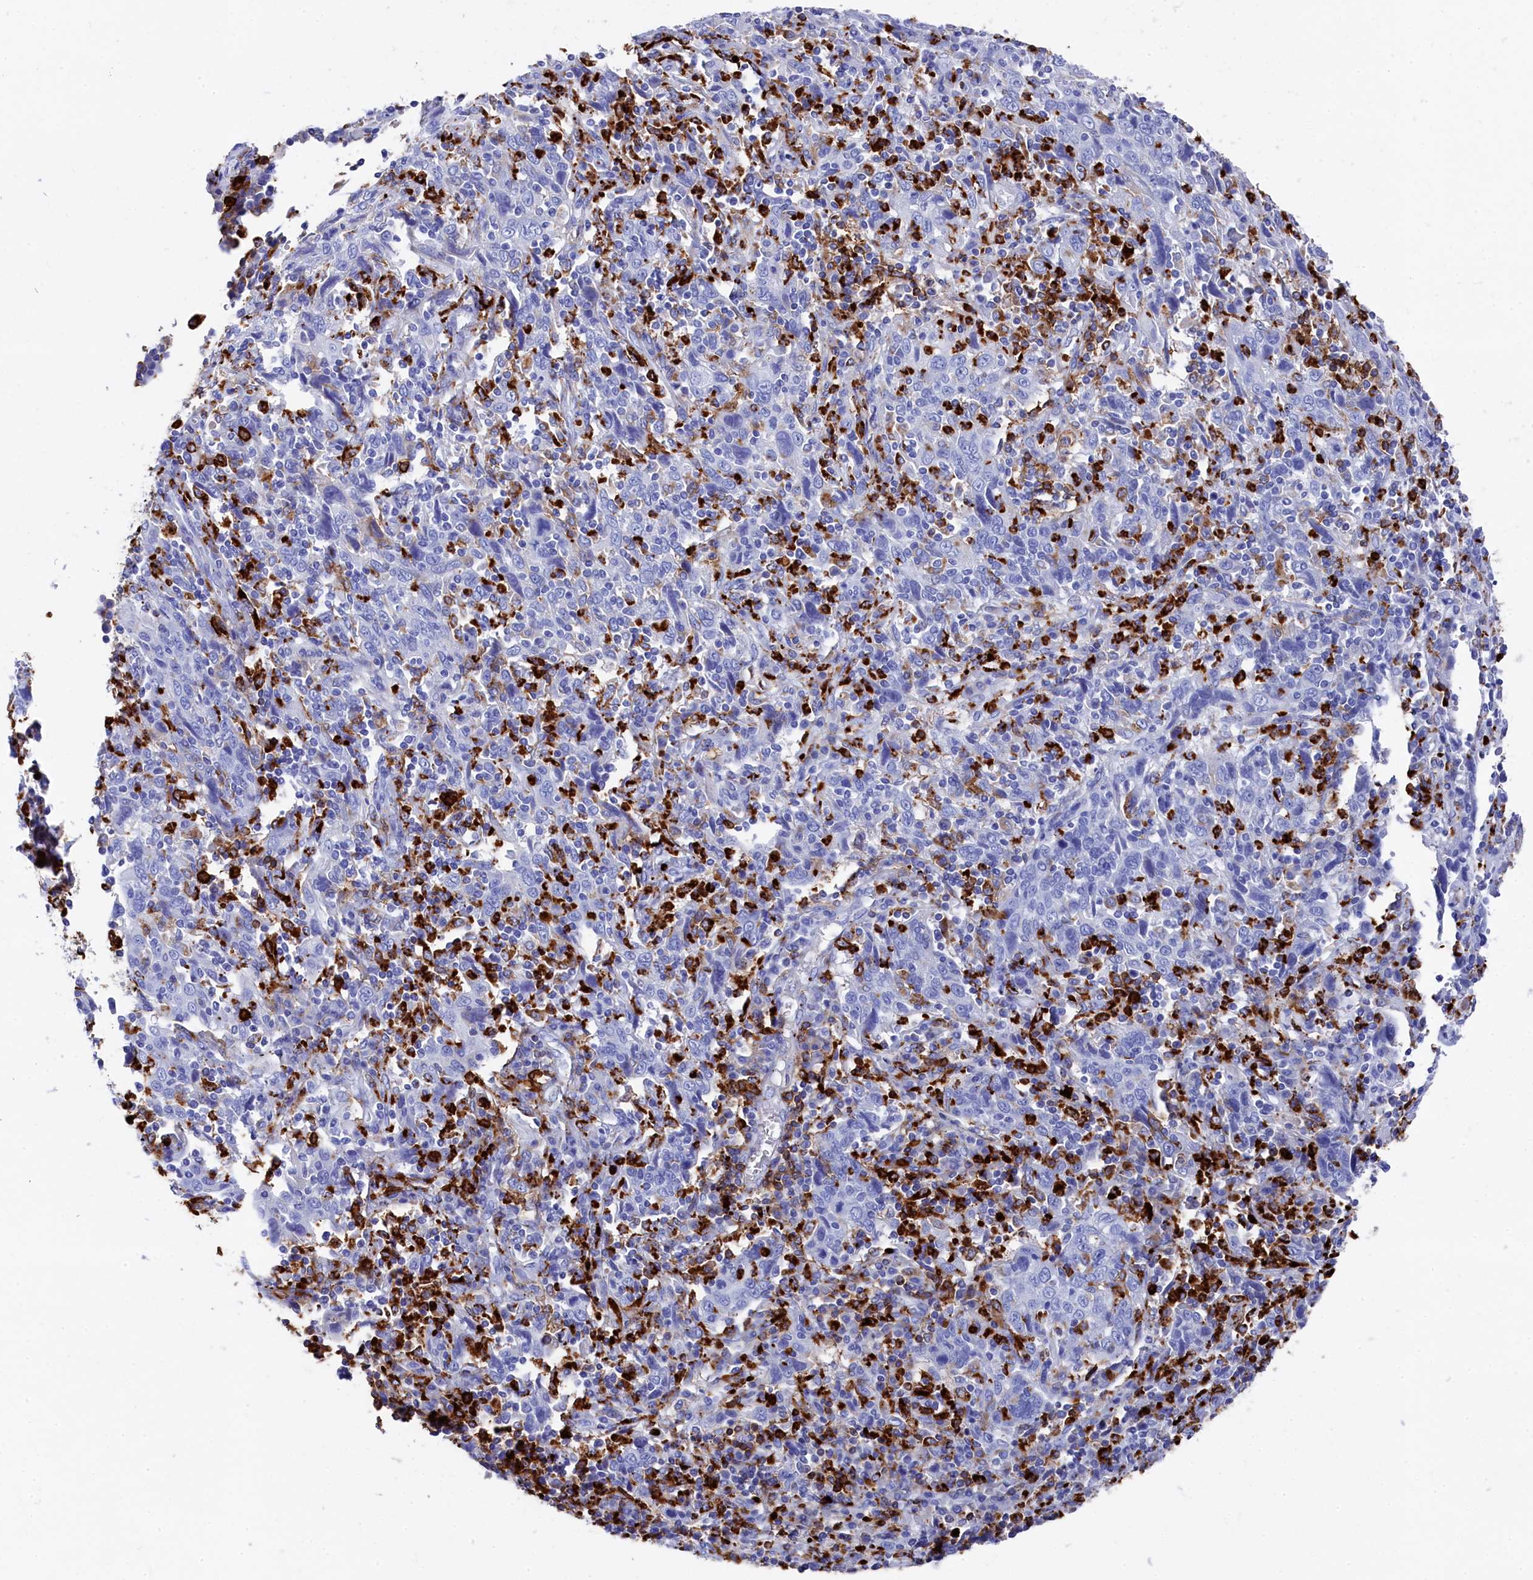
{"staining": {"intensity": "negative", "quantity": "none", "location": "none"}, "tissue": "cervical cancer", "cell_type": "Tumor cells", "image_type": "cancer", "snomed": [{"axis": "morphology", "description": "Squamous cell carcinoma, NOS"}, {"axis": "topography", "description": "Cervix"}], "caption": "Immunohistochemistry of human cervical cancer (squamous cell carcinoma) shows no positivity in tumor cells. The staining was performed using DAB to visualize the protein expression in brown, while the nuclei were stained in blue with hematoxylin (Magnification: 20x).", "gene": "PLAC8", "patient": {"sex": "female", "age": 46}}